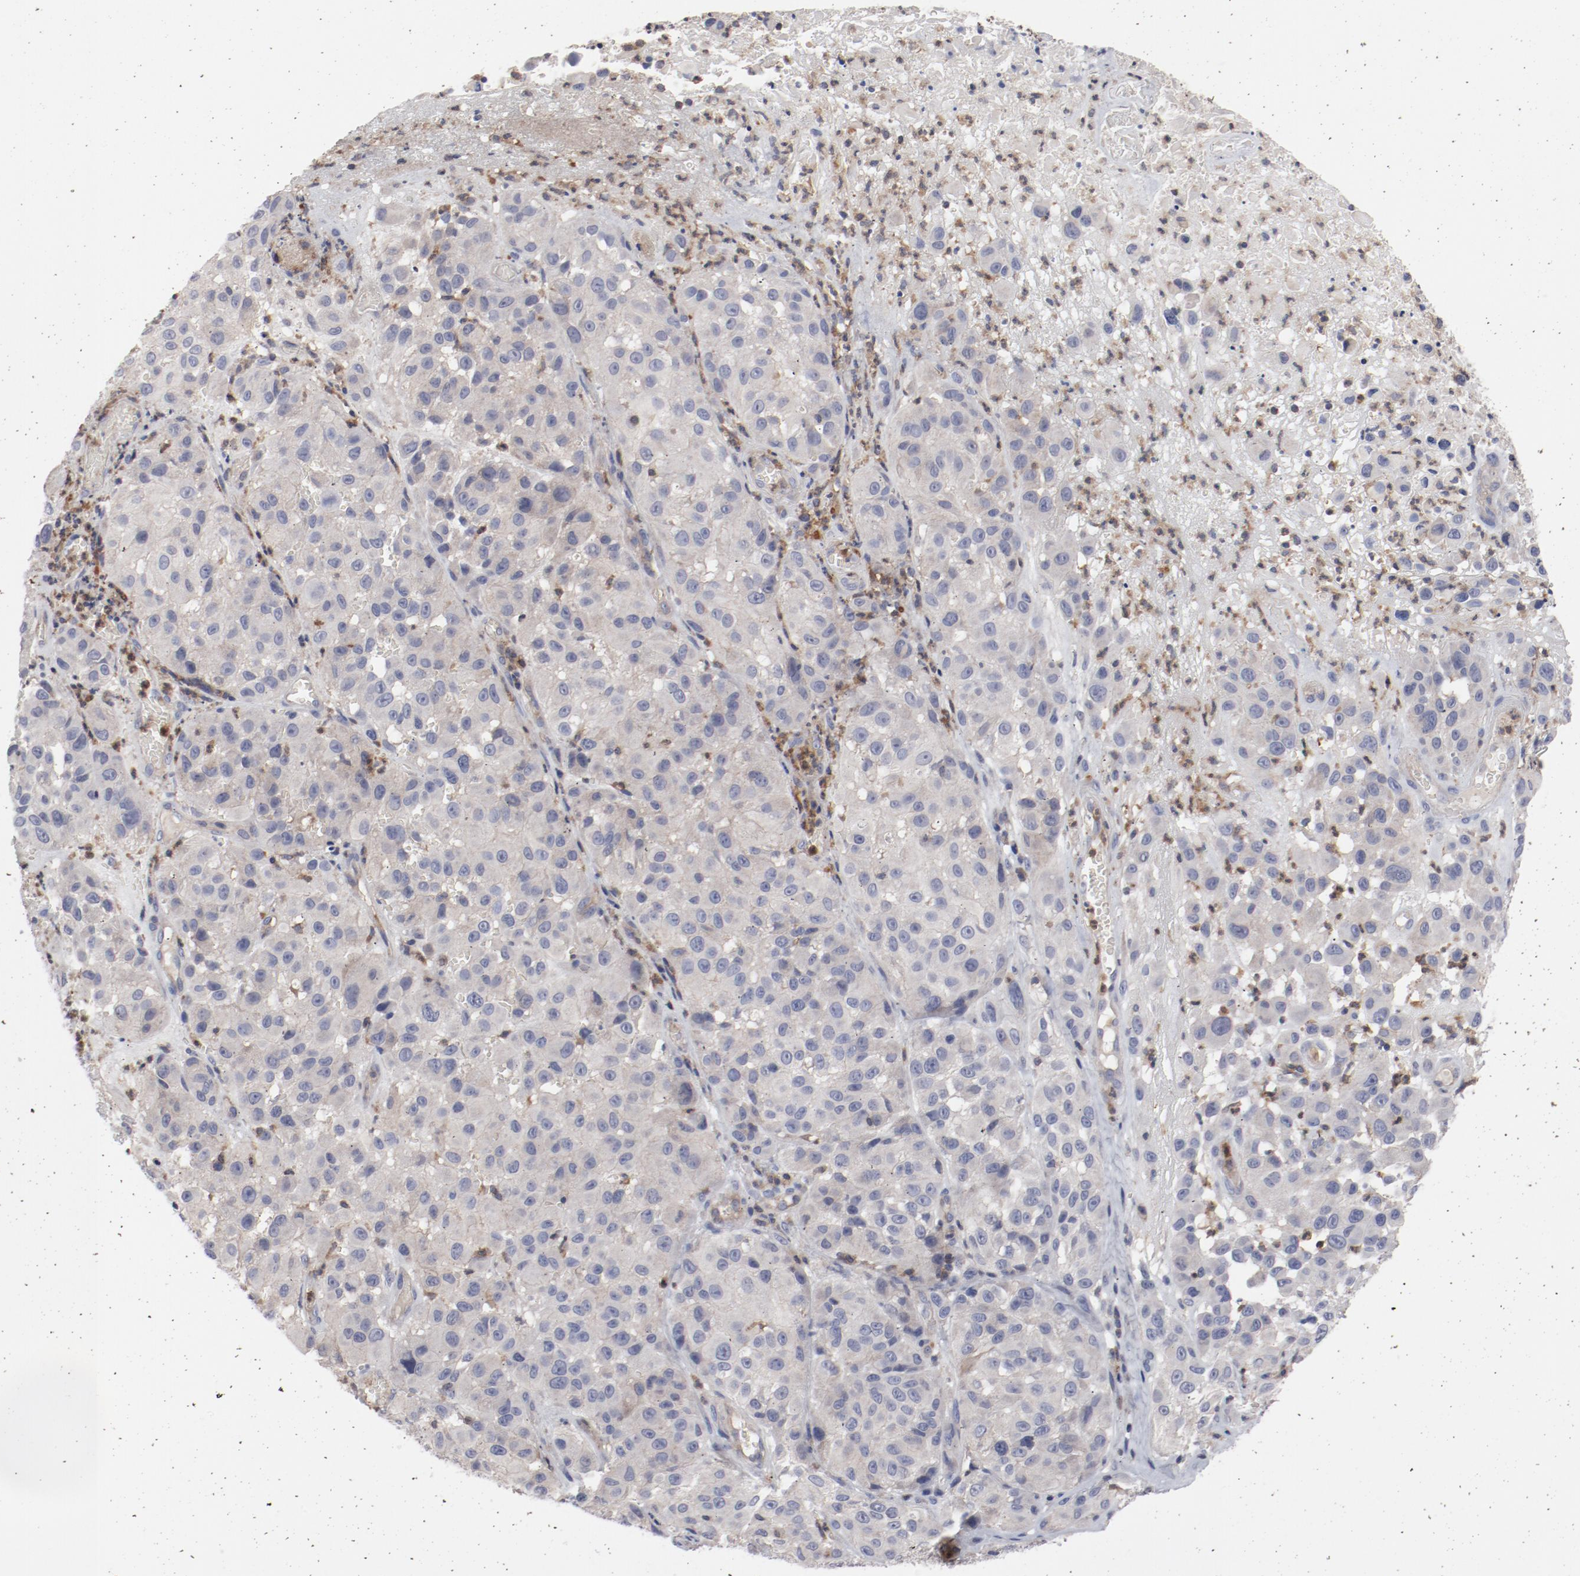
{"staining": {"intensity": "negative", "quantity": "none", "location": "none"}, "tissue": "melanoma", "cell_type": "Tumor cells", "image_type": "cancer", "snomed": [{"axis": "morphology", "description": "Malignant melanoma, NOS"}, {"axis": "topography", "description": "Skin"}], "caption": "IHC of malignant melanoma displays no expression in tumor cells.", "gene": "CBL", "patient": {"sex": "female", "age": 21}}